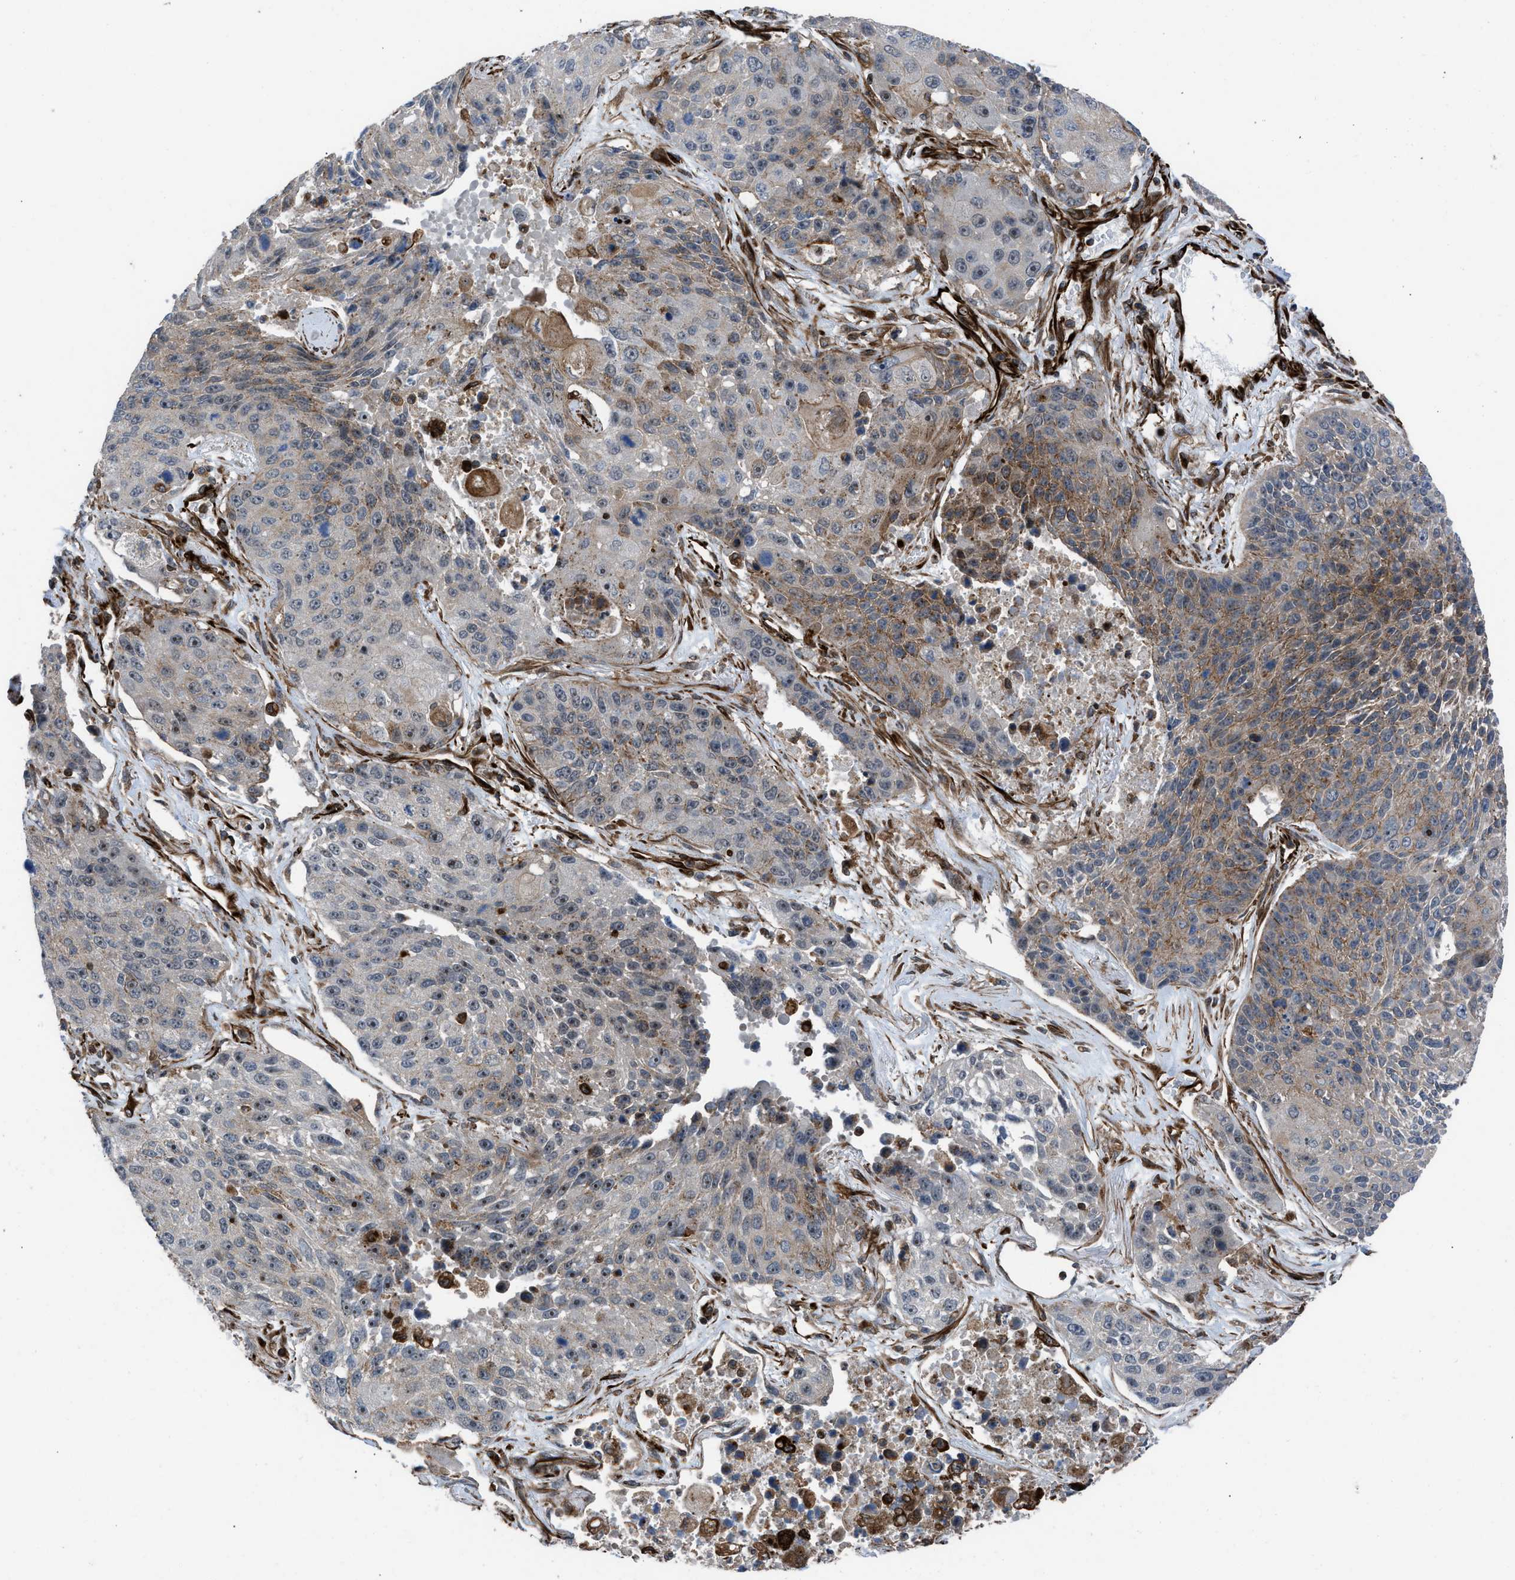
{"staining": {"intensity": "moderate", "quantity": "25%-75%", "location": "cytoplasmic/membranous"}, "tissue": "lung cancer", "cell_type": "Tumor cells", "image_type": "cancer", "snomed": [{"axis": "morphology", "description": "Squamous cell carcinoma, NOS"}, {"axis": "topography", "description": "Lung"}], "caption": "Lung cancer (squamous cell carcinoma) tissue demonstrates moderate cytoplasmic/membranous staining in approximately 25%-75% of tumor cells The protein of interest is stained brown, and the nuclei are stained in blue (DAB IHC with brightfield microscopy, high magnification).", "gene": "PTPRE", "patient": {"sex": "male", "age": 61}}